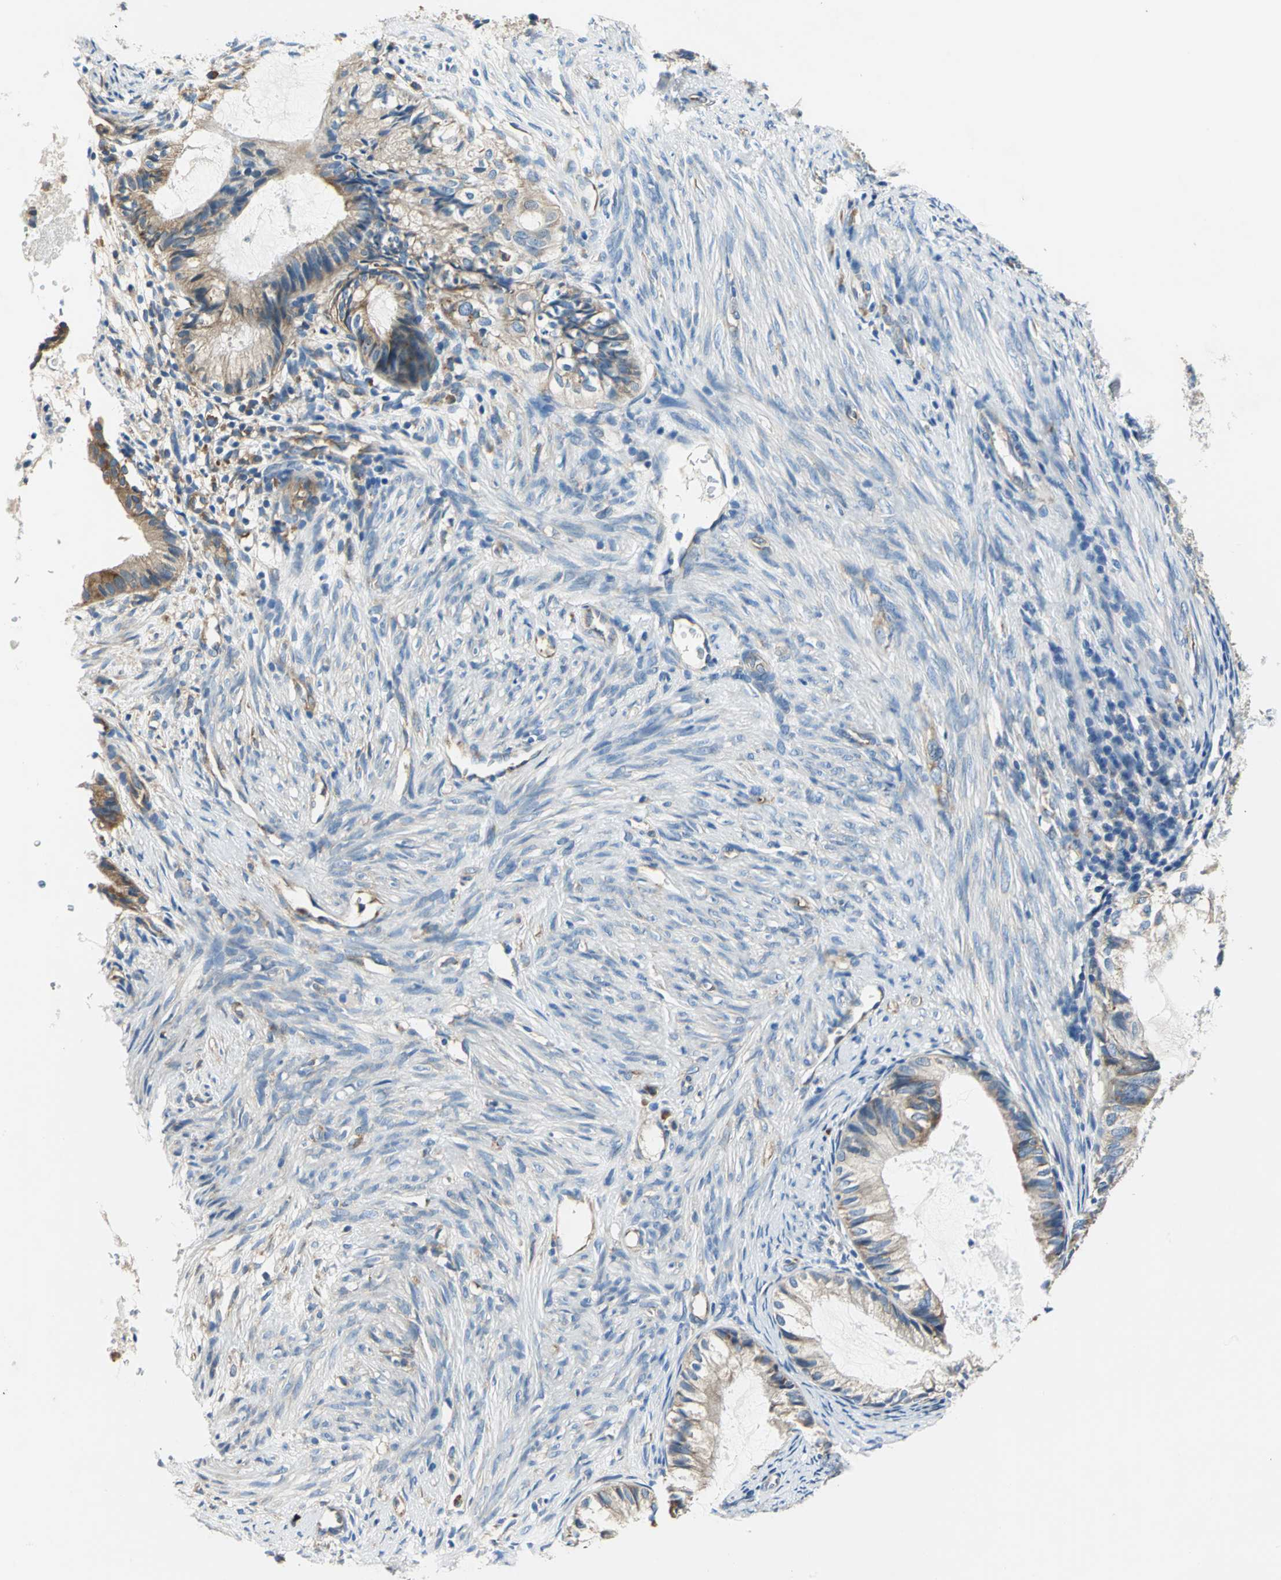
{"staining": {"intensity": "moderate", "quantity": ">75%", "location": "cytoplasmic/membranous"}, "tissue": "cervical cancer", "cell_type": "Tumor cells", "image_type": "cancer", "snomed": [{"axis": "morphology", "description": "Normal tissue, NOS"}, {"axis": "morphology", "description": "Adenocarcinoma, NOS"}, {"axis": "topography", "description": "Cervix"}, {"axis": "topography", "description": "Endometrium"}], "caption": "Cervical cancer stained with a brown dye exhibits moderate cytoplasmic/membranous positive expression in approximately >75% of tumor cells.", "gene": "TRIM25", "patient": {"sex": "female", "age": 86}}